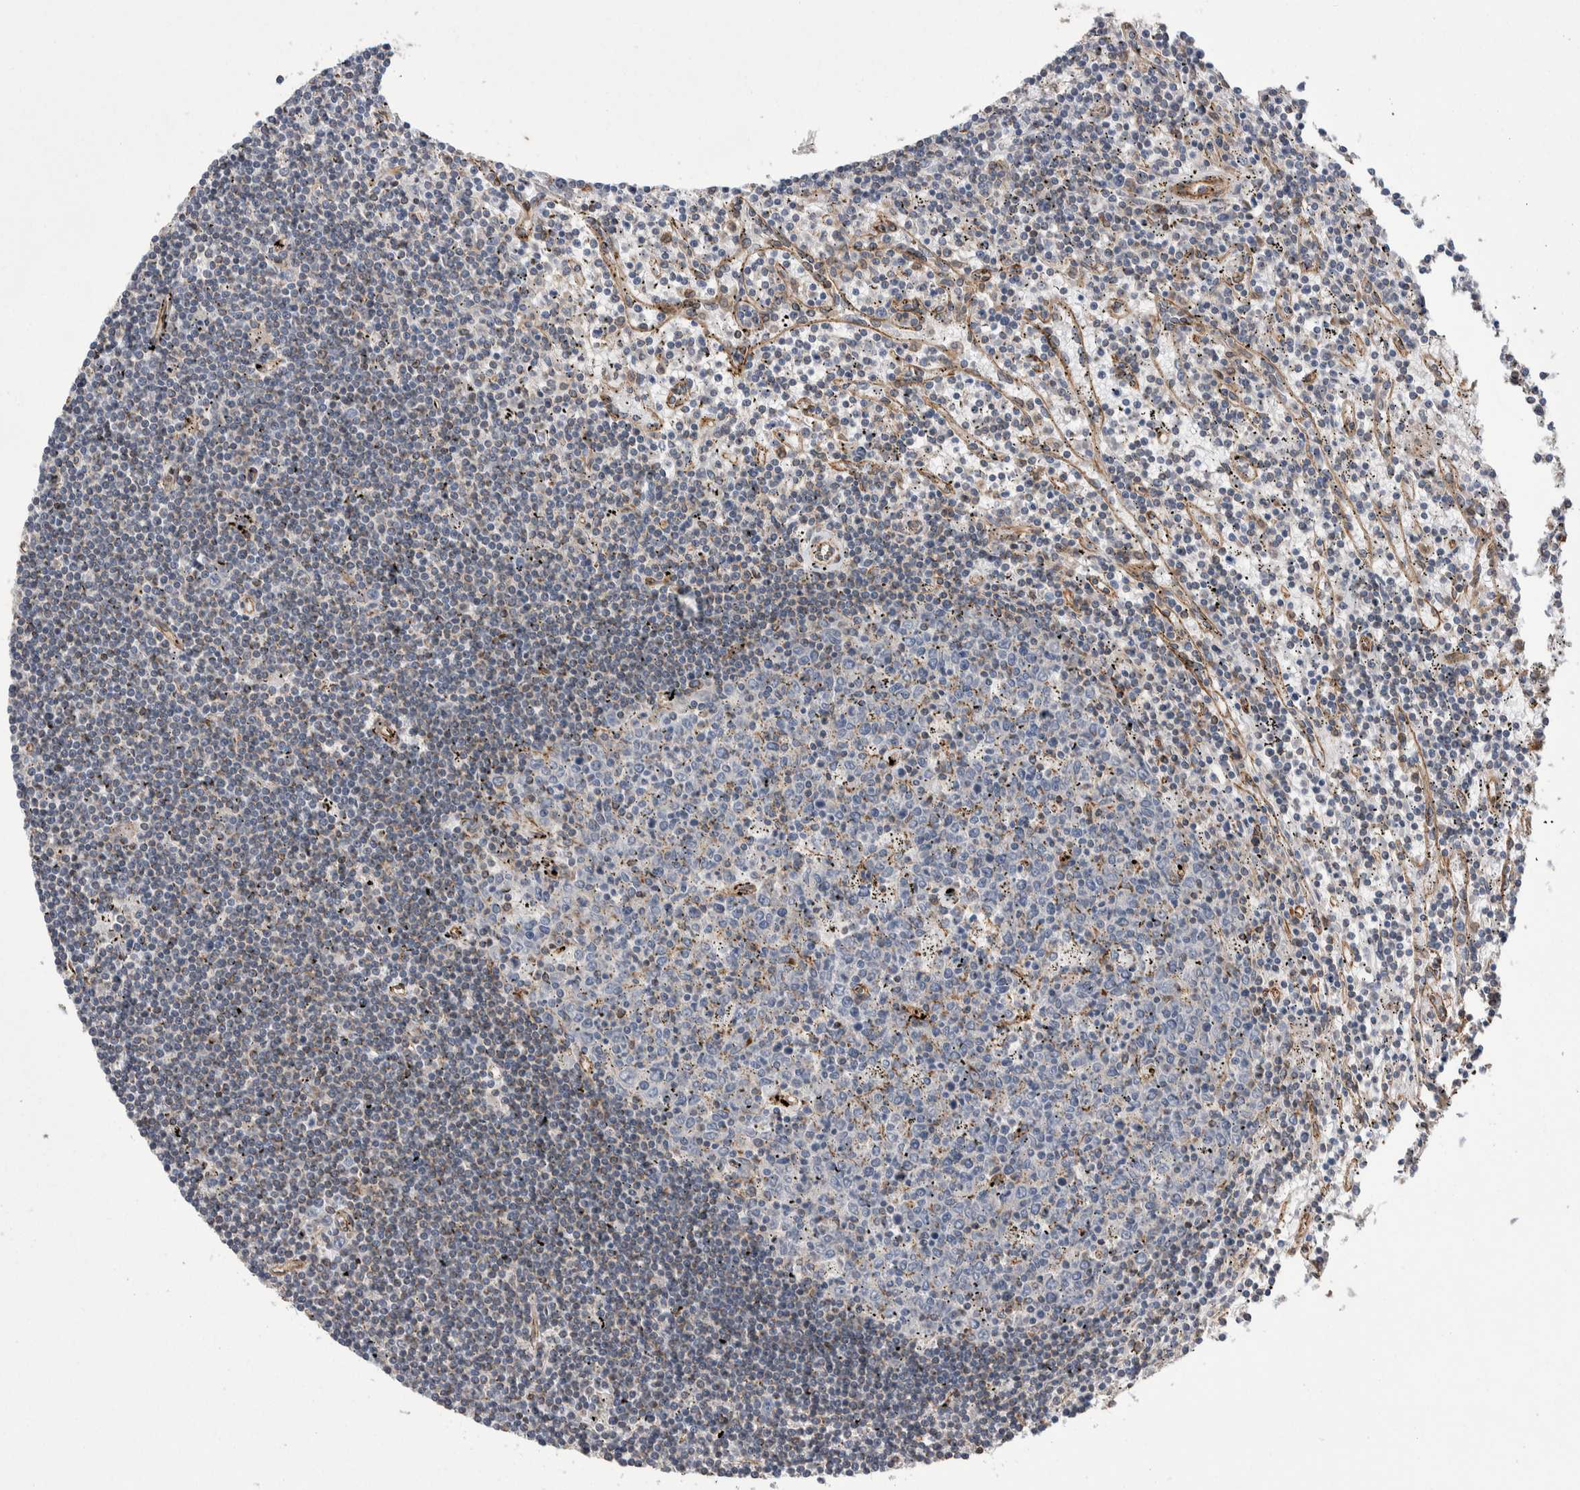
{"staining": {"intensity": "negative", "quantity": "none", "location": "none"}, "tissue": "lymphoma", "cell_type": "Tumor cells", "image_type": "cancer", "snomed": [{"axis": "morphology", "description": "Malignant lymphoma, non-Hodgkin's type, Low grade"}, {"axis": "topography", "description": "Spleen"}], "caption": "DAB (3,3'-diaminobenzidine) immunohistochemical staining of lymphoma demonstrates no significant staining in tumor cells. The staining is performed using DAB brown chromogen with nuclei counter-stained in using hematoxylin.", "gene": "KIF12", "patient": {"sex": "male", "age": 76}}